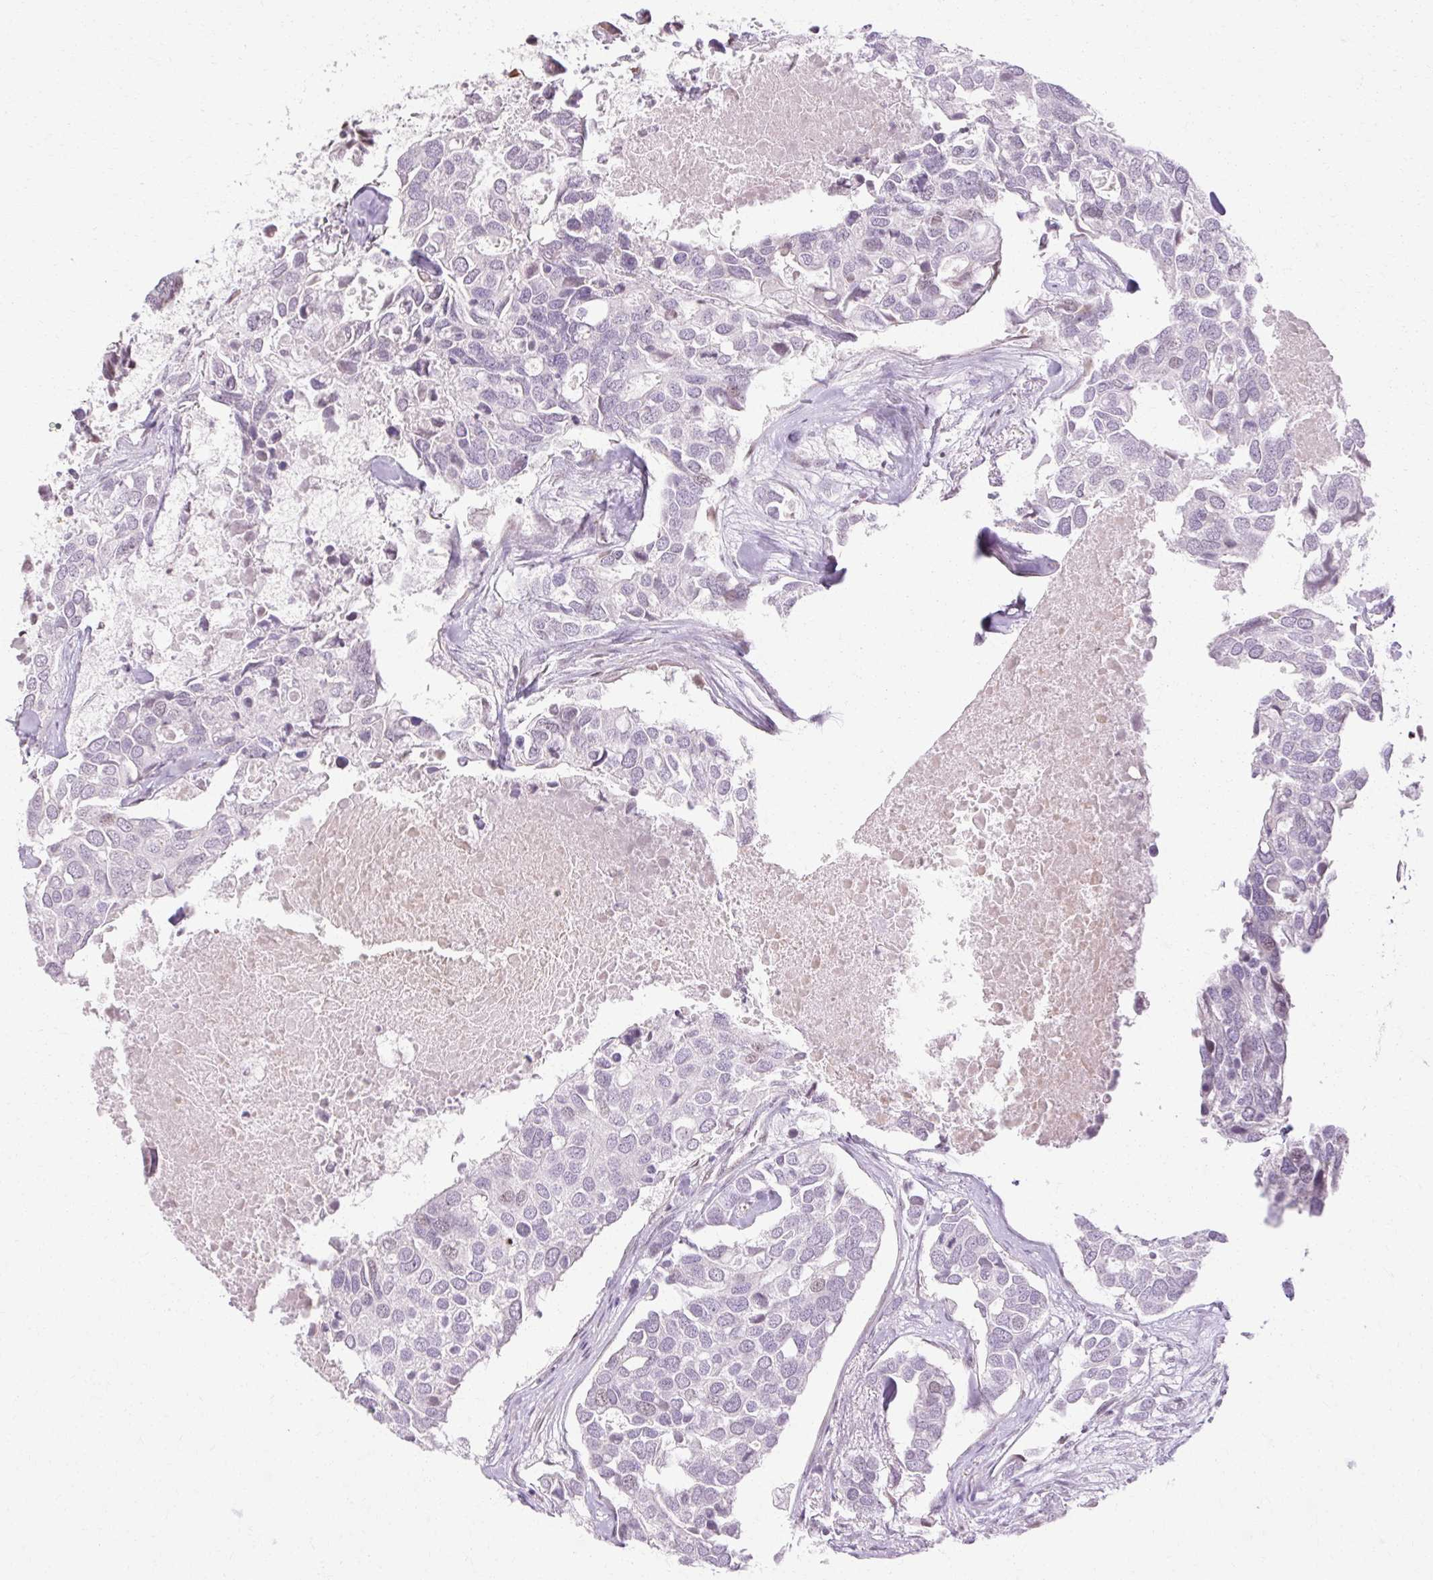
{"staining": {"intensity": "negative", "quantity": "none", "location": "none"}, "tissue": "breast cancer", "cell_type": "Tumor cells", "image_type": "cancer", "snomed": [{"axis": "morphology", "description": "Duct carcinoma"}, {"axis": "topography", "description": "Breast"}], "caption": "DAB immunohistochemical staining of breast cancer demonstrates no significant expression in tumor cells.", "gene": "C3orf49", "patient": {"sex": "female", "age": 83}}